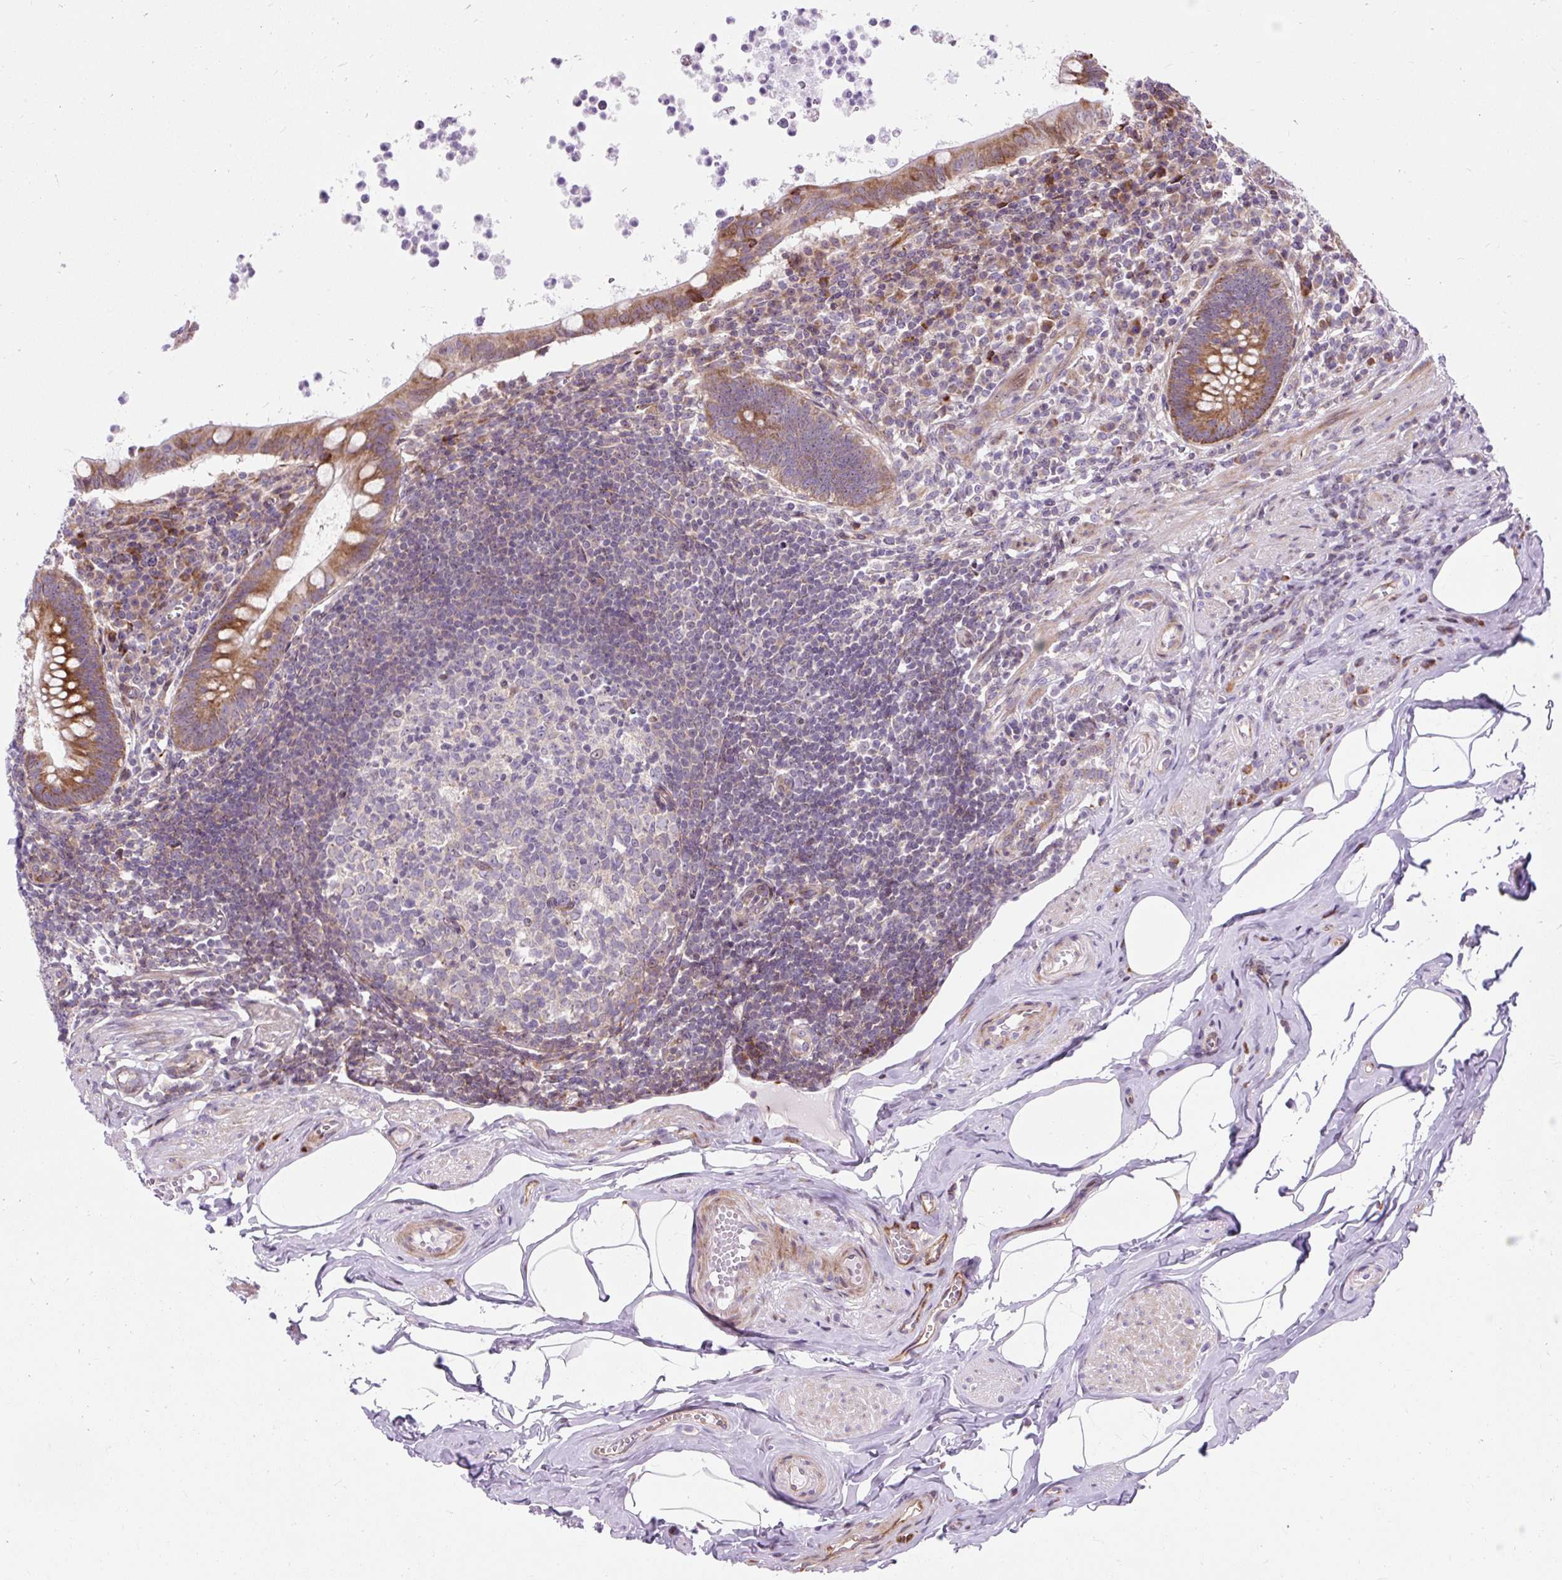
{"staining": {"intensity": "strong", "quantity": ">75%", "location": "cytoplasmic/membranous"}, "tissue": "appendix", "cell_type": "Glandular cells", "image_type": "normal", "snomed": [{"axis": "morphology", "description": "Normal tissue, NOS"}, {"axis": "topography", "description": "Appendix"}], "caption": "Brown immunohistochemical staining in unremarkable human appendix exhibits strong cytoplasmic/membranous positivity in about >75% of glandular cells. (Brightfield microscopy of DAB IHC at high magnification).", "gene": "CISD3", "patient": {"sex": "female", "age": 56}}